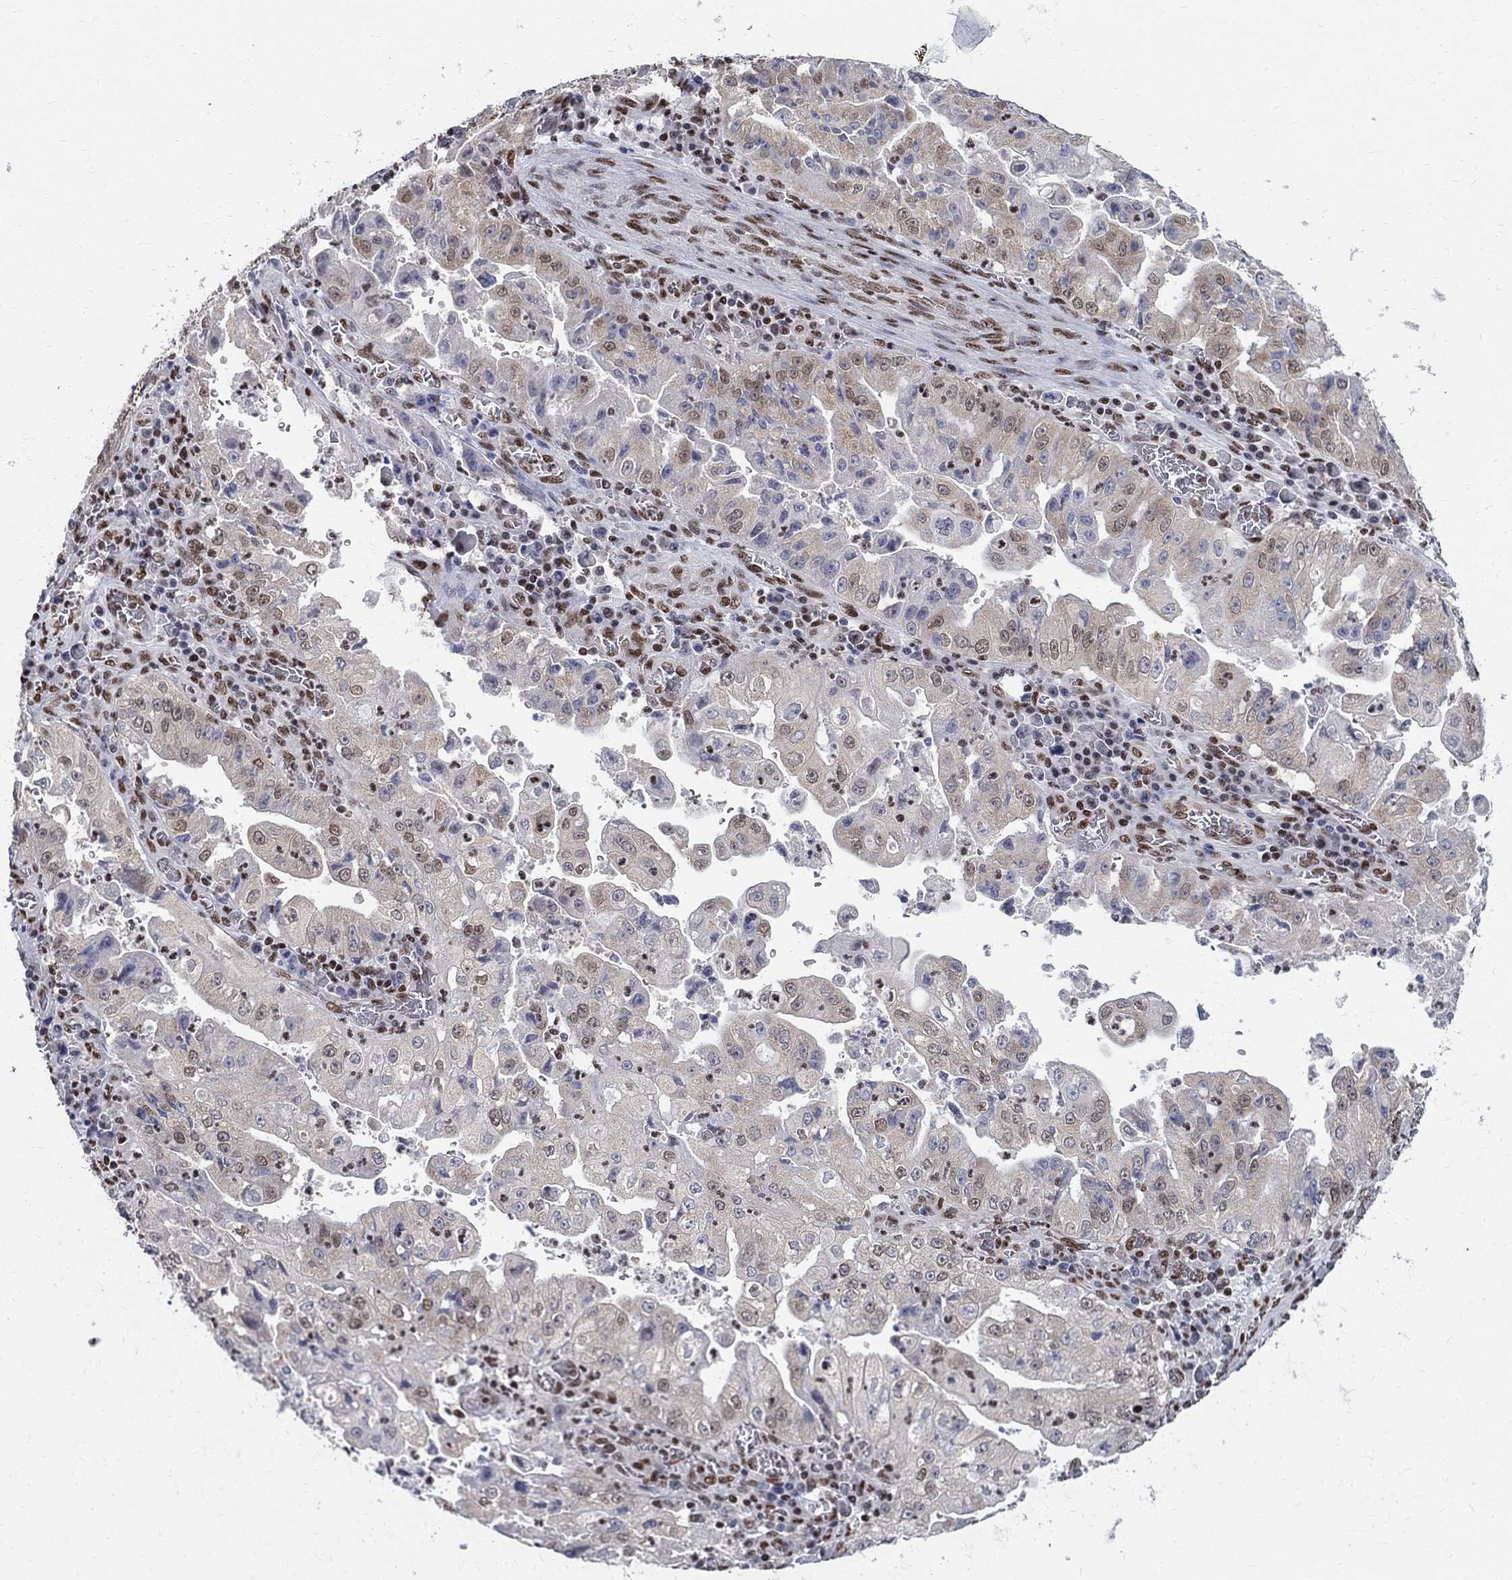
{"staining": {"intensity": "weak", "quantity": "<25%", "location": "nuclear"}, "tissue": "stomach cancer", "cell_type": "Tumor cells", "image_type": "cancer", "snomed": [{"axis": "morphology", "description": "Adenocarcinoma, NOS"}, {"axis": "topography", "description": "Stomach"}], "caption": "There is no significant staining in tumor cells of adenocarcinoma (stomach).", "gene": "FBXO16", "patient": {"sex": "male", "age": 76}}